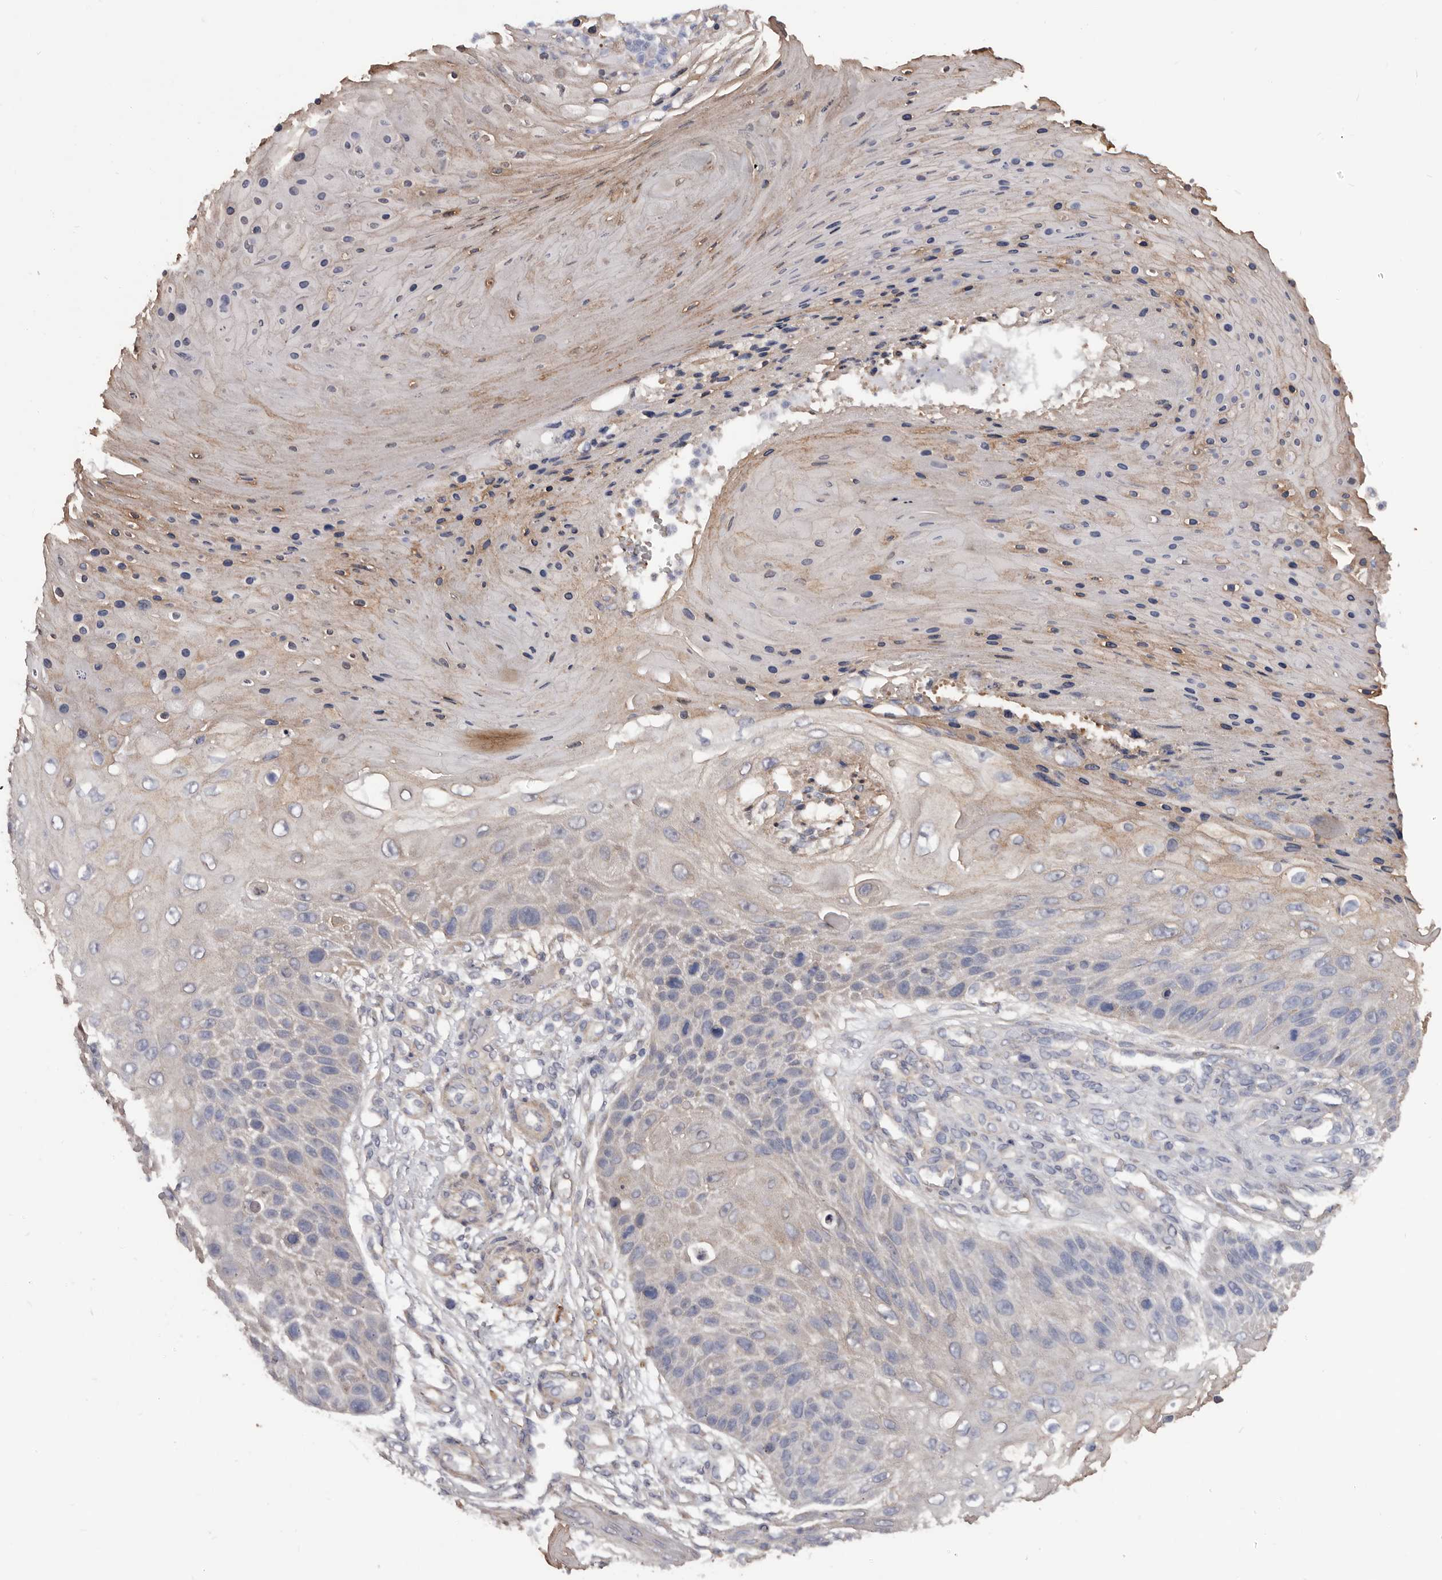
{"staining": {"intensity": "negative", "quantity": "none", "location": "none"}, "tissue": "skin cancer", "cell_type": "Tumor cells", "image_type": "cancer", "snomed": [{"axis": "morphology", "description": "Squamous cell carcinoma, NOS"}, {"axis": "topography", "description": "Skin"}], "caption": "This micrograph is of skin cancer stained with immunohistochemistry to label a protein in brown with the nuclei are counter-stained blue. There is no staining in tumor cells. Nuclei are stained in blue.", "gene": "ADAMTS2", "patient": {"sex": "female", "age": 88}}